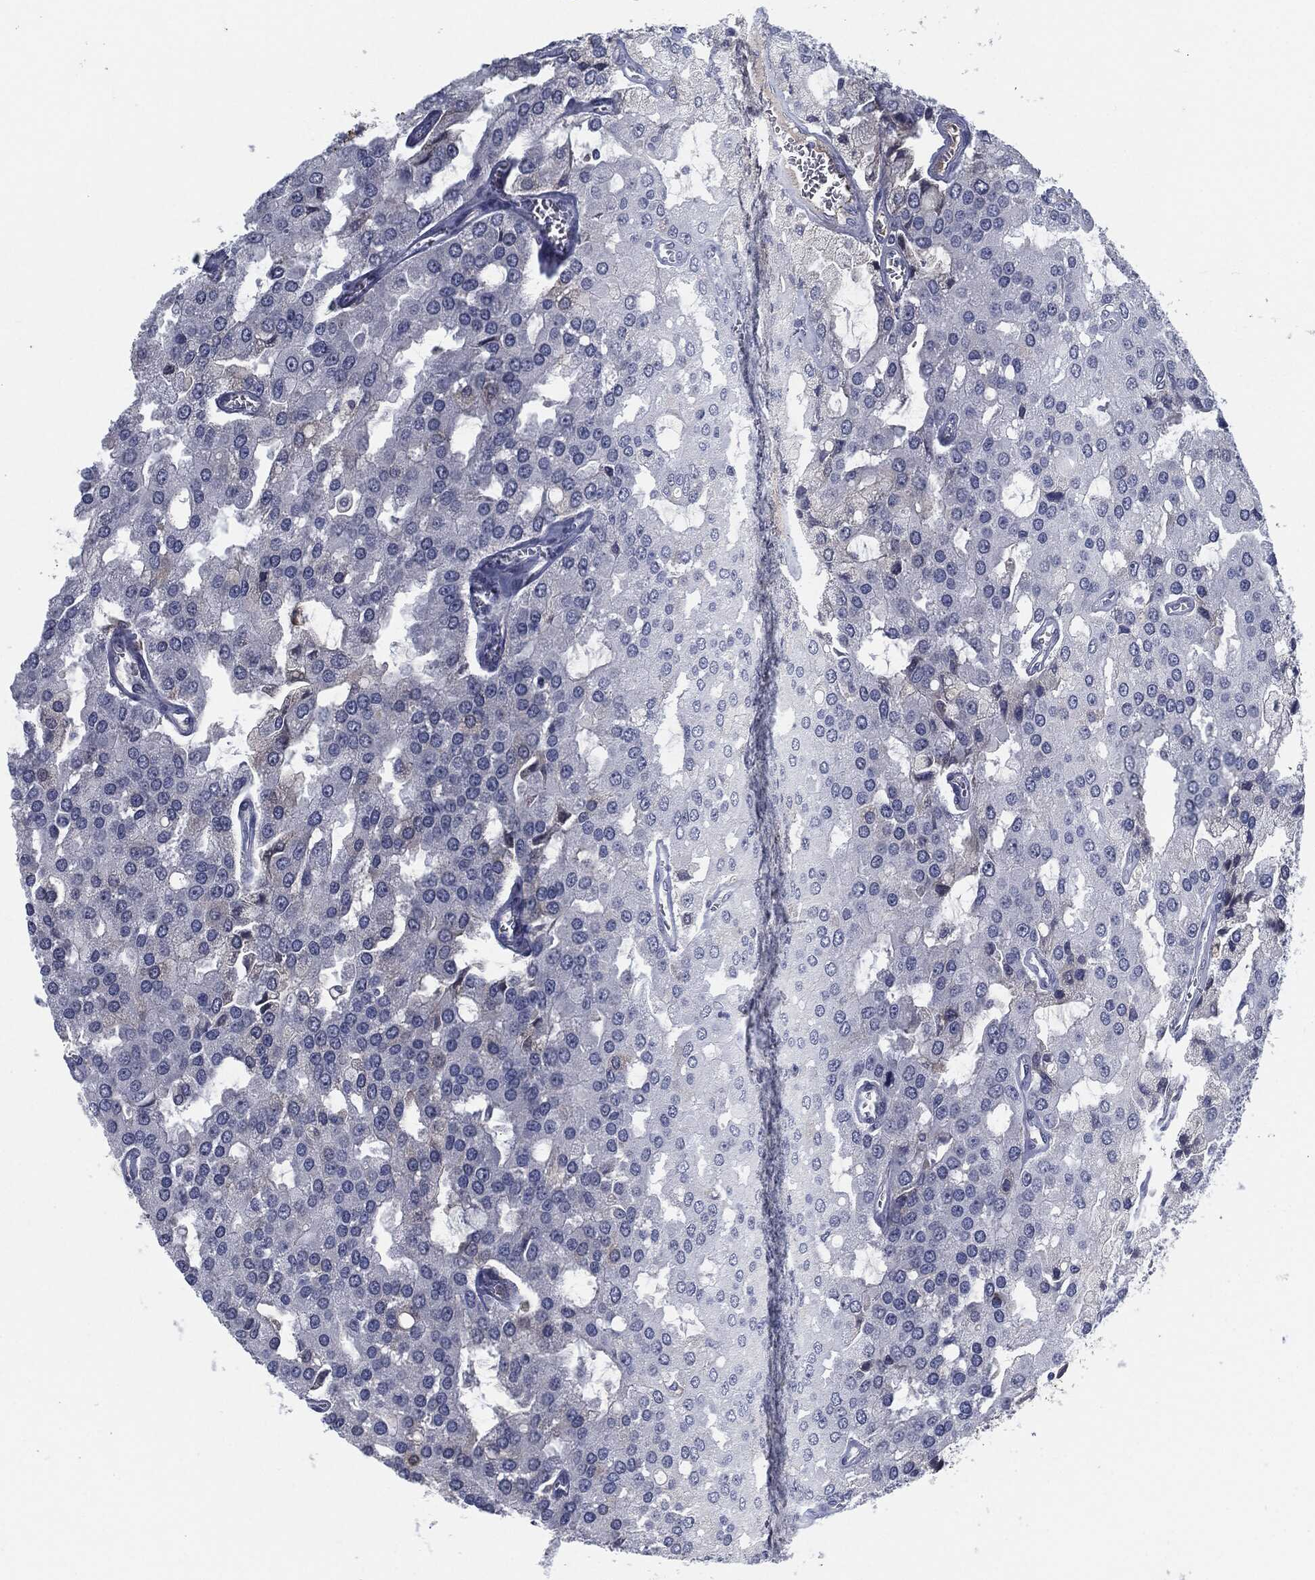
{"staining": {"intensity": "negative", "quantity": "none", "location": "none"}, "tissue": "prostate cancer", "cell_type": "Tumor cells", "image_type": "cancer", "snomed": [{"axis": "morphology", "description": "Adenocarcinoma, NOS"}, {"axis": "topography", "description": "Prostate and seminal vesicle, NOS"}, {"axis": "topography", "description": "Prostate"}], "caption": "Tumor cells are negative for protein expression in human prostate adenocarcinoma. (Brightfield microscopy of DAB (3,3'-diaminobenzidine) immunohistochemistry (IHC) at high magnification).", "gene": "MST1", "patient": {"sex": "male", "age": 67}}